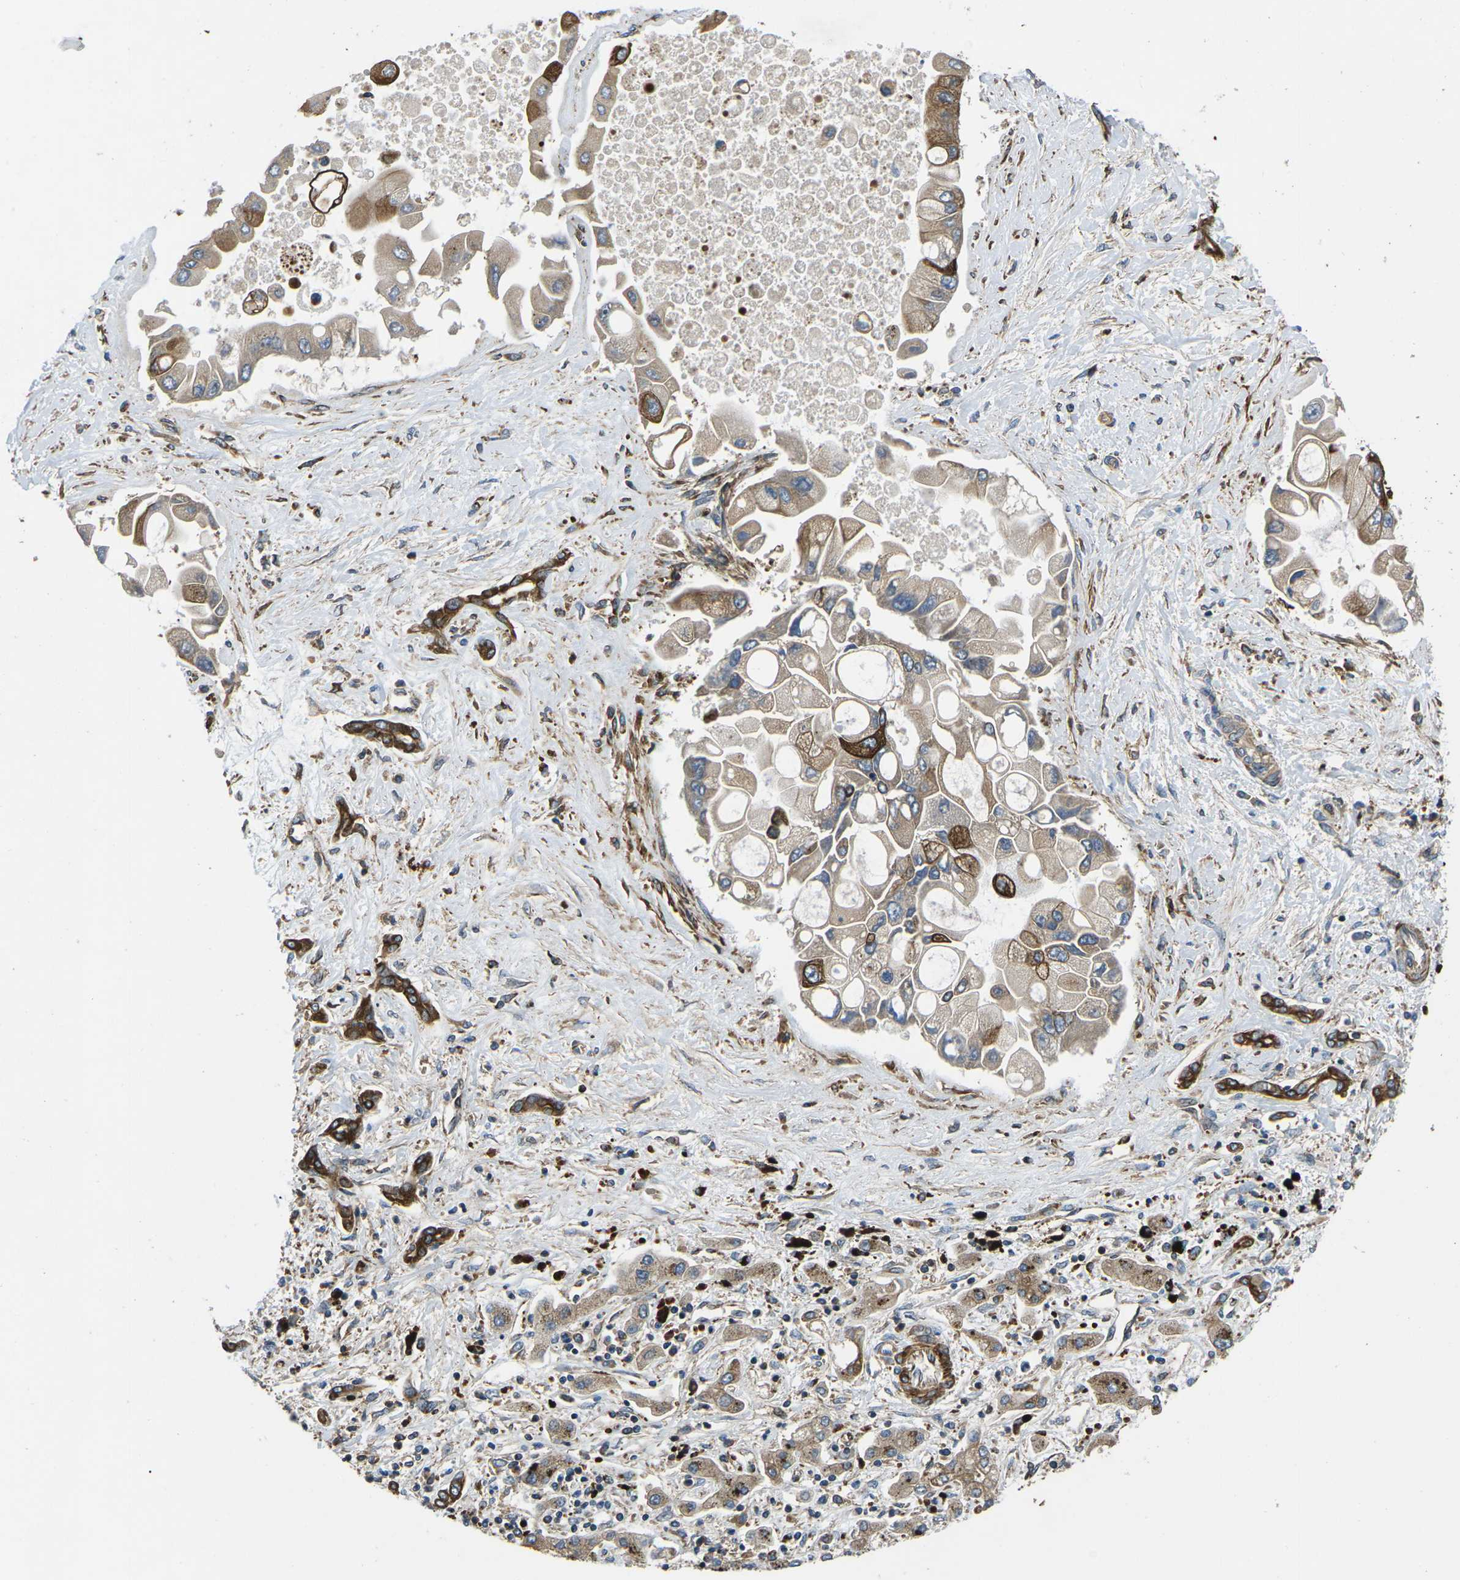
{"staining": {"intensity": "moderate", "quantity": ">75%", "location": "cytoplasmic/membranous"}, "tissue": "liver cancer", "cell_type": "Tumor cells", "image_type": "cancer", "snomed": [{"axis": "morphology", "description": "Cholangiocarcinoma"}, {"axis": "topography", "description": "Liver"}], "caption": "Tumor cells reveal medium levels of moderate cytoplasmic/membranous staining in about >75% of cells in liver cancer.", "gene": "KCNJ15", "patient": {"sex": "male", "age": 50}}